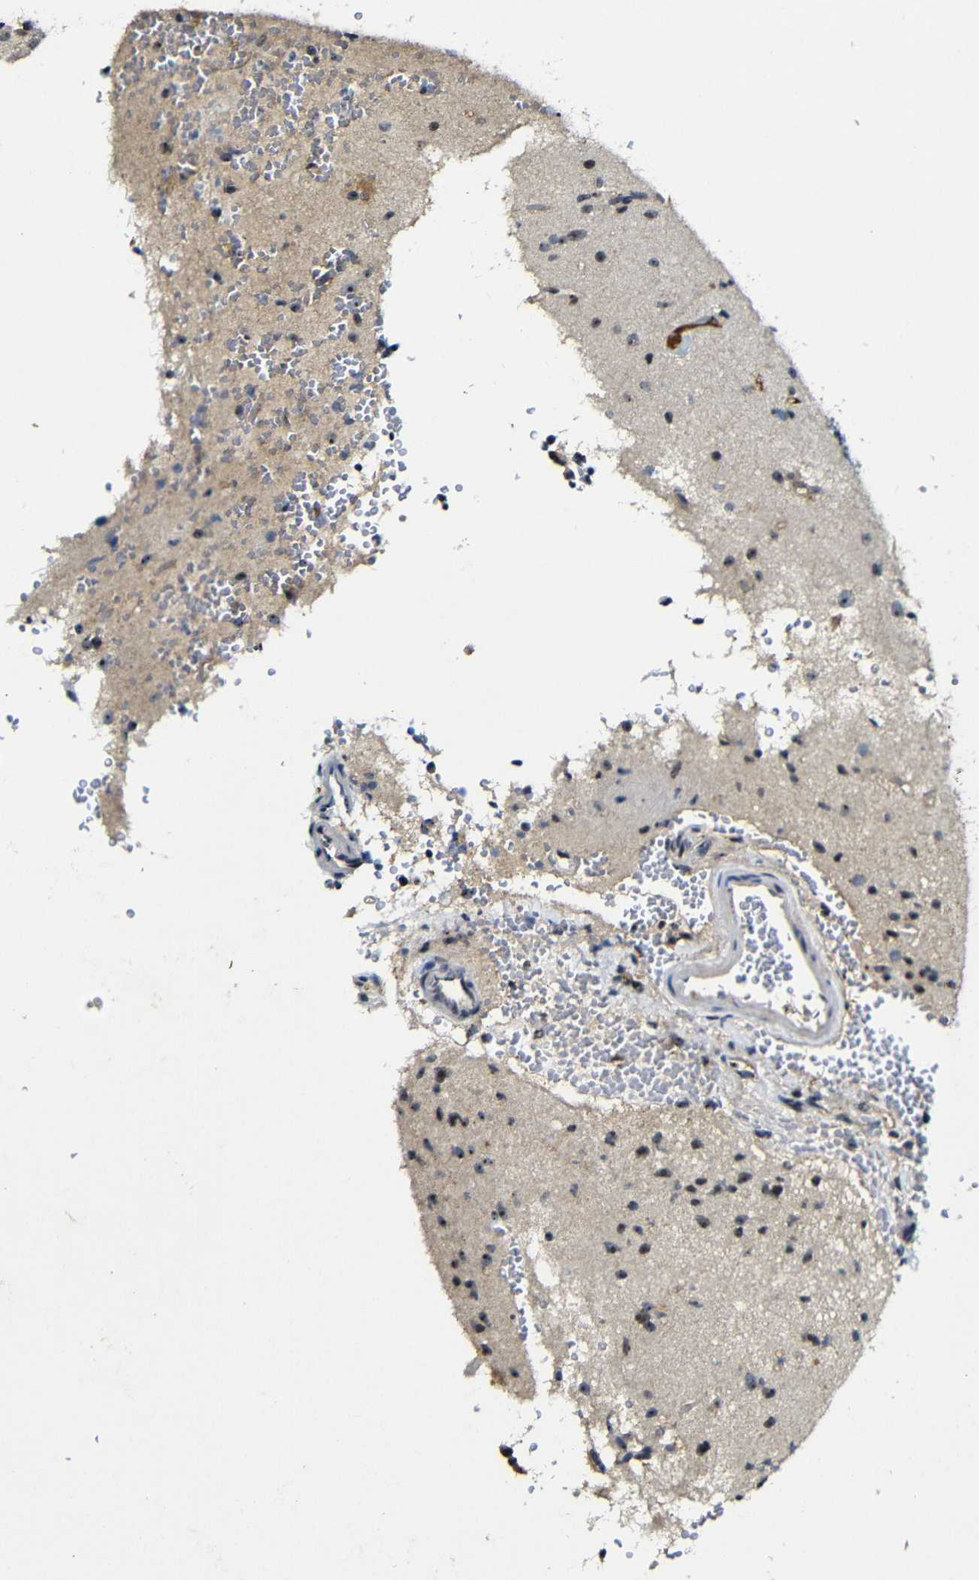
{"staining": {"intensity": "negative", "quantity": "none", "location": "none"}, "tissue": "glioma", "cell_type": "Tumor cells", "image_type": "cancer", "snomed": [{"axis": "morphology", "description": "Glioma, malignant, High grade"}, {"axis": "topography", "description": "pancreas cauda"}], "caption": "Tumor cells show no significant expression in glioma.", "gene": "MYC", "patient": {"sex": "male", "age": 60}}